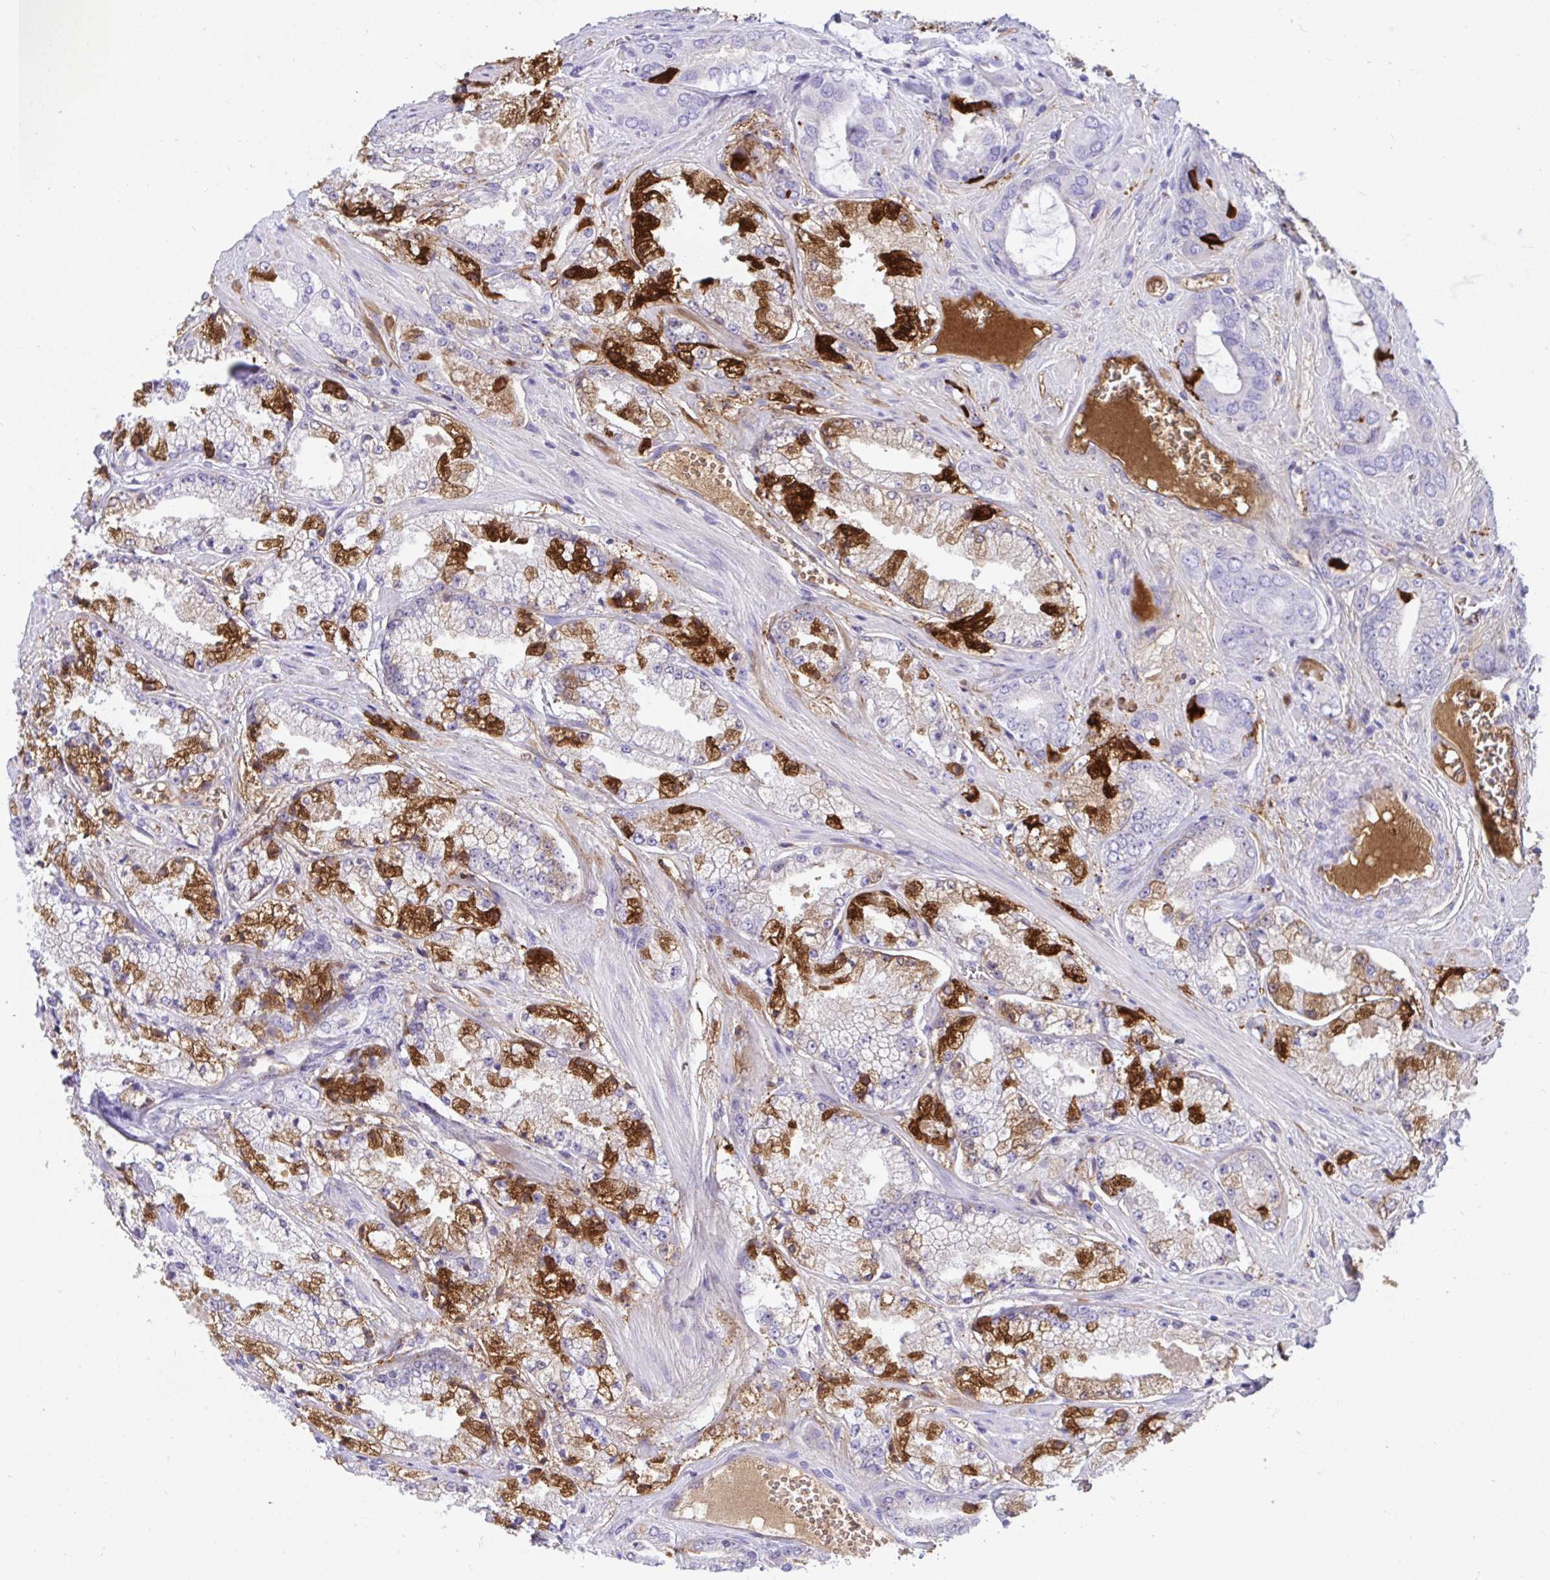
{"staining": {"intensity": "strong", "quantity": "<25%", "location": "cytoplasmic/membranous"}, "tissue": "prostate cancer", "cell_type": "Tumor cells", "image_type": "cancer", "snomed": [{"axis": "morphology", "description": "Adenocarcinoma, High grade"}, {"axis": "topography", "description": "Prostate"}], "caption": "This micrograph reveals IHC staining of human prostate adenocarcinoma (high-grade), with medium strong cytoplasmic/membranous staining in about <25% of tumor cells.", "gene": "F2", "patient": {"sex": "male", "age": 63}}